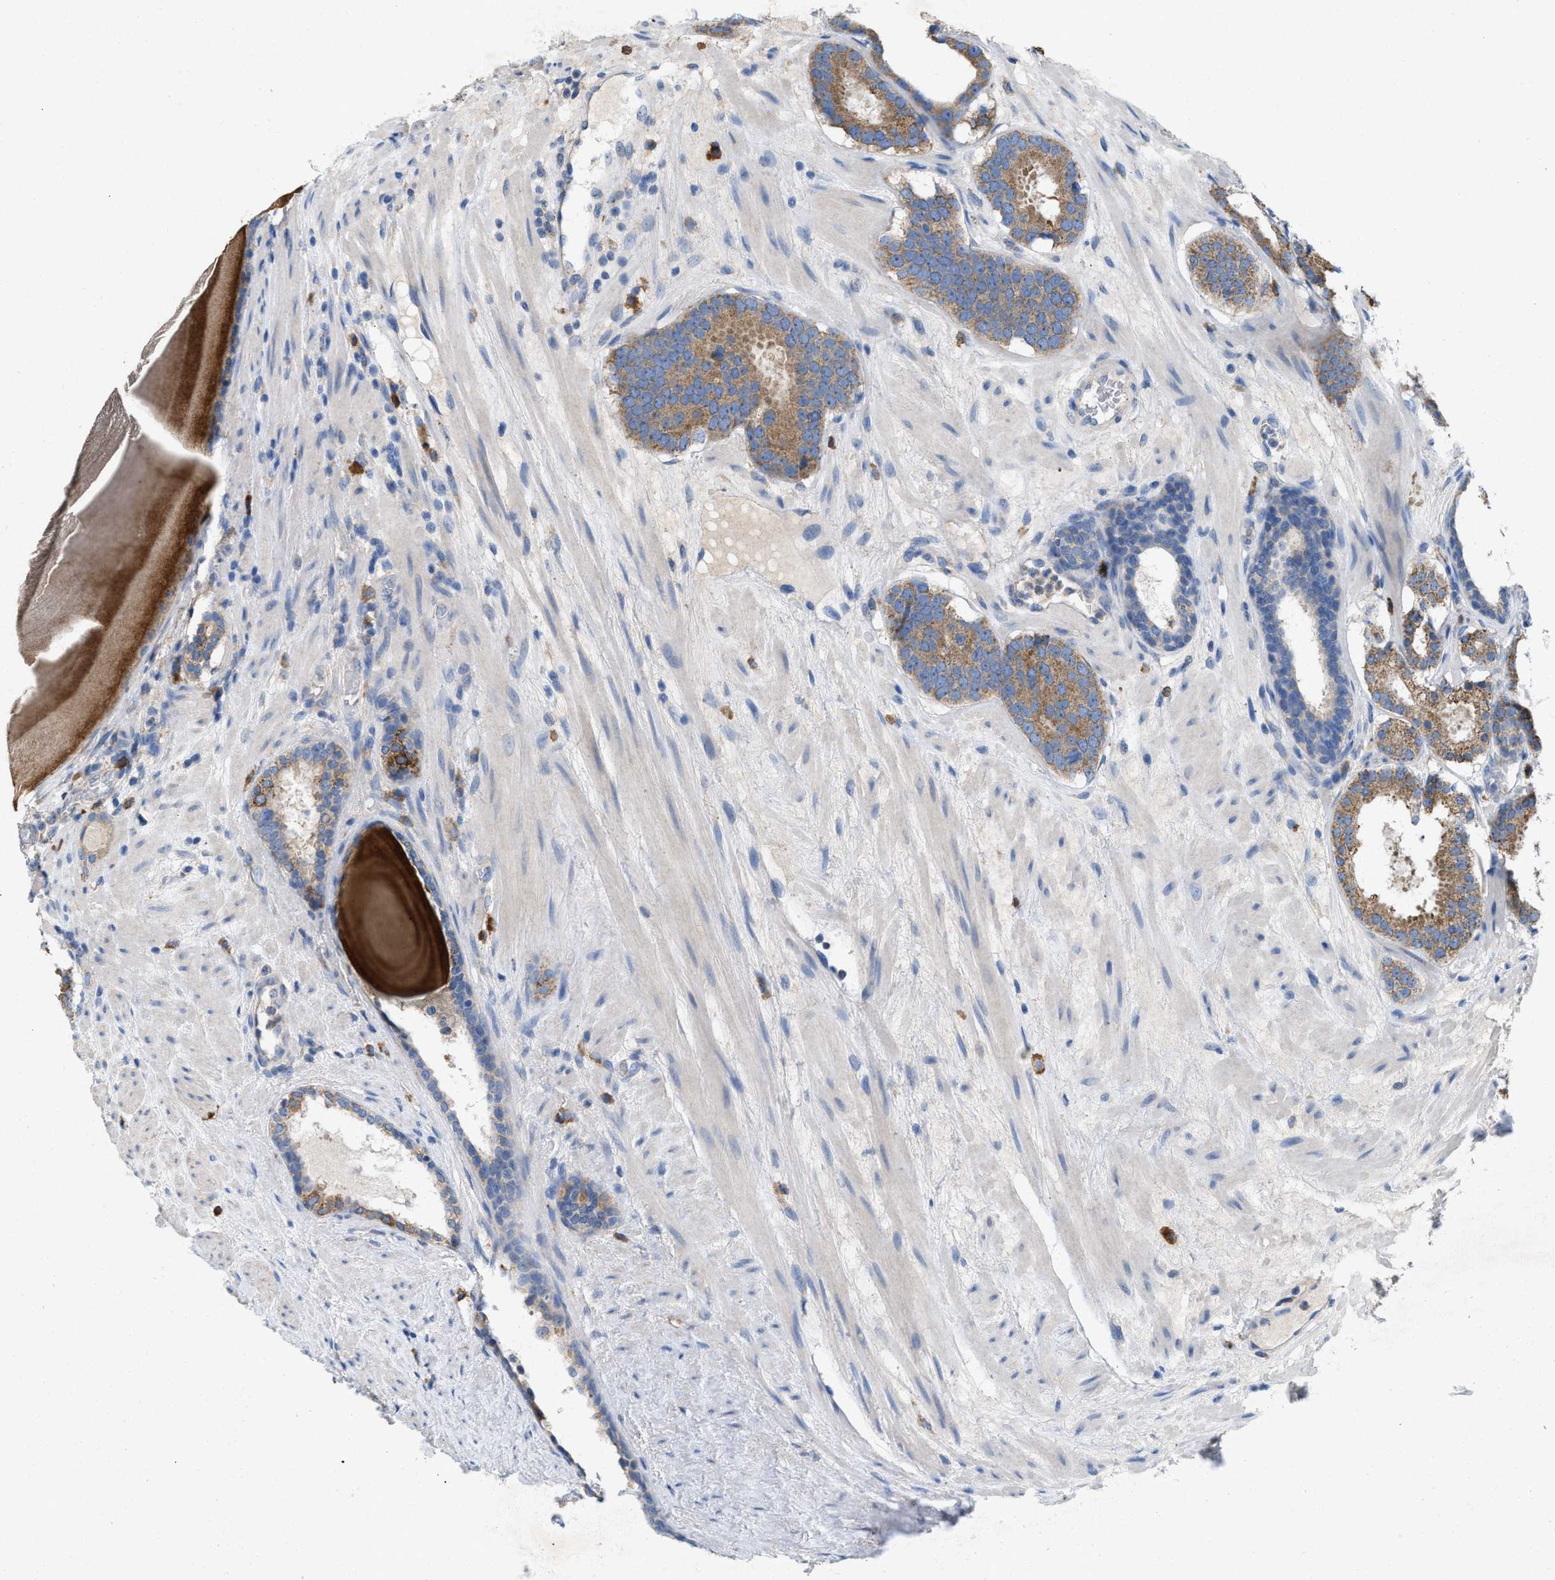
{"staining": {"intensity": "moderate", "quantity": ">75%", "location": "cytoplasmic/membranous"}, "tissue": "prostate cancer", "cell_type": "Tumor cells", "image_type": "cancer", "snomed": [{"axis": "morphology", "description": "Adenocarcinoma, Low grade"}, {"axis": "topography", "description": "Prostate"}], "caption": "High-power microscopy captured an IHC micrograph of prostate cancer, revealing moderate cytoplasmic/membranous staining in approximately >75% of tumor cells. (DAB IHC, brown staining for protein, blue staining for nuclei).", "gene": "DYNC2I1", "patient": {"sex": "male", "age": 69}}